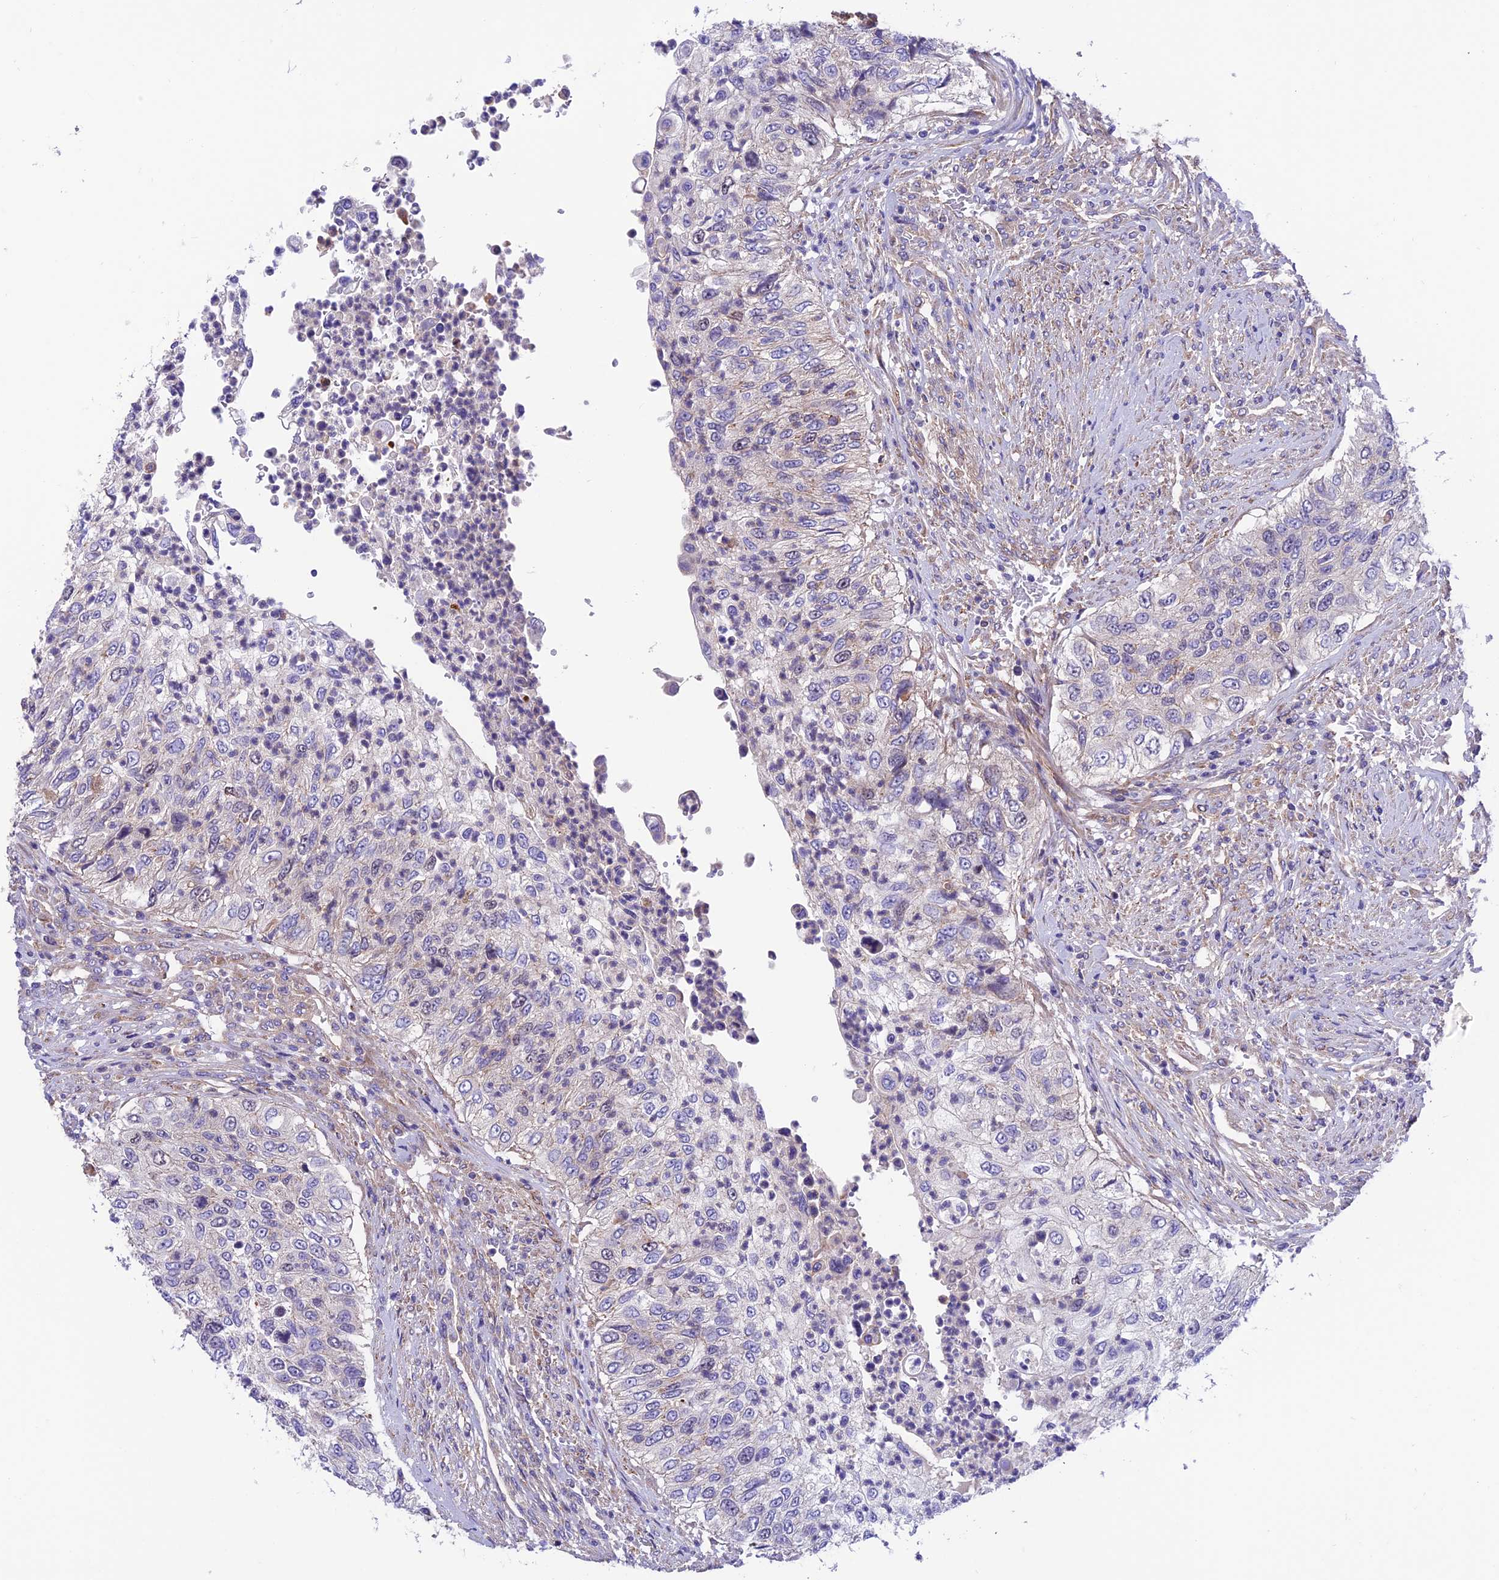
{"staining": {"intensity": "negative", "quantity": "none", "location": "none"}, "tissue": "urothelial cancer", "cell_type": "Tumor cells", "image_type": "cancer", "snomed": [{"axis": "morphology", "description": "Urothelial carcinoma, High grade"}, {"axis": "topography", "description": "Urinary bladder"}], "caption": "This histopathology image is of urothelial carcinoma (high-grade) stained with immunohistochemistry (IHC) to label a protein in brown with the nuclei are counter-stained blue. There is no positivity in tumor cells.", "gene": "VPS16", "patient": {"sex": "female", "age": 60}}